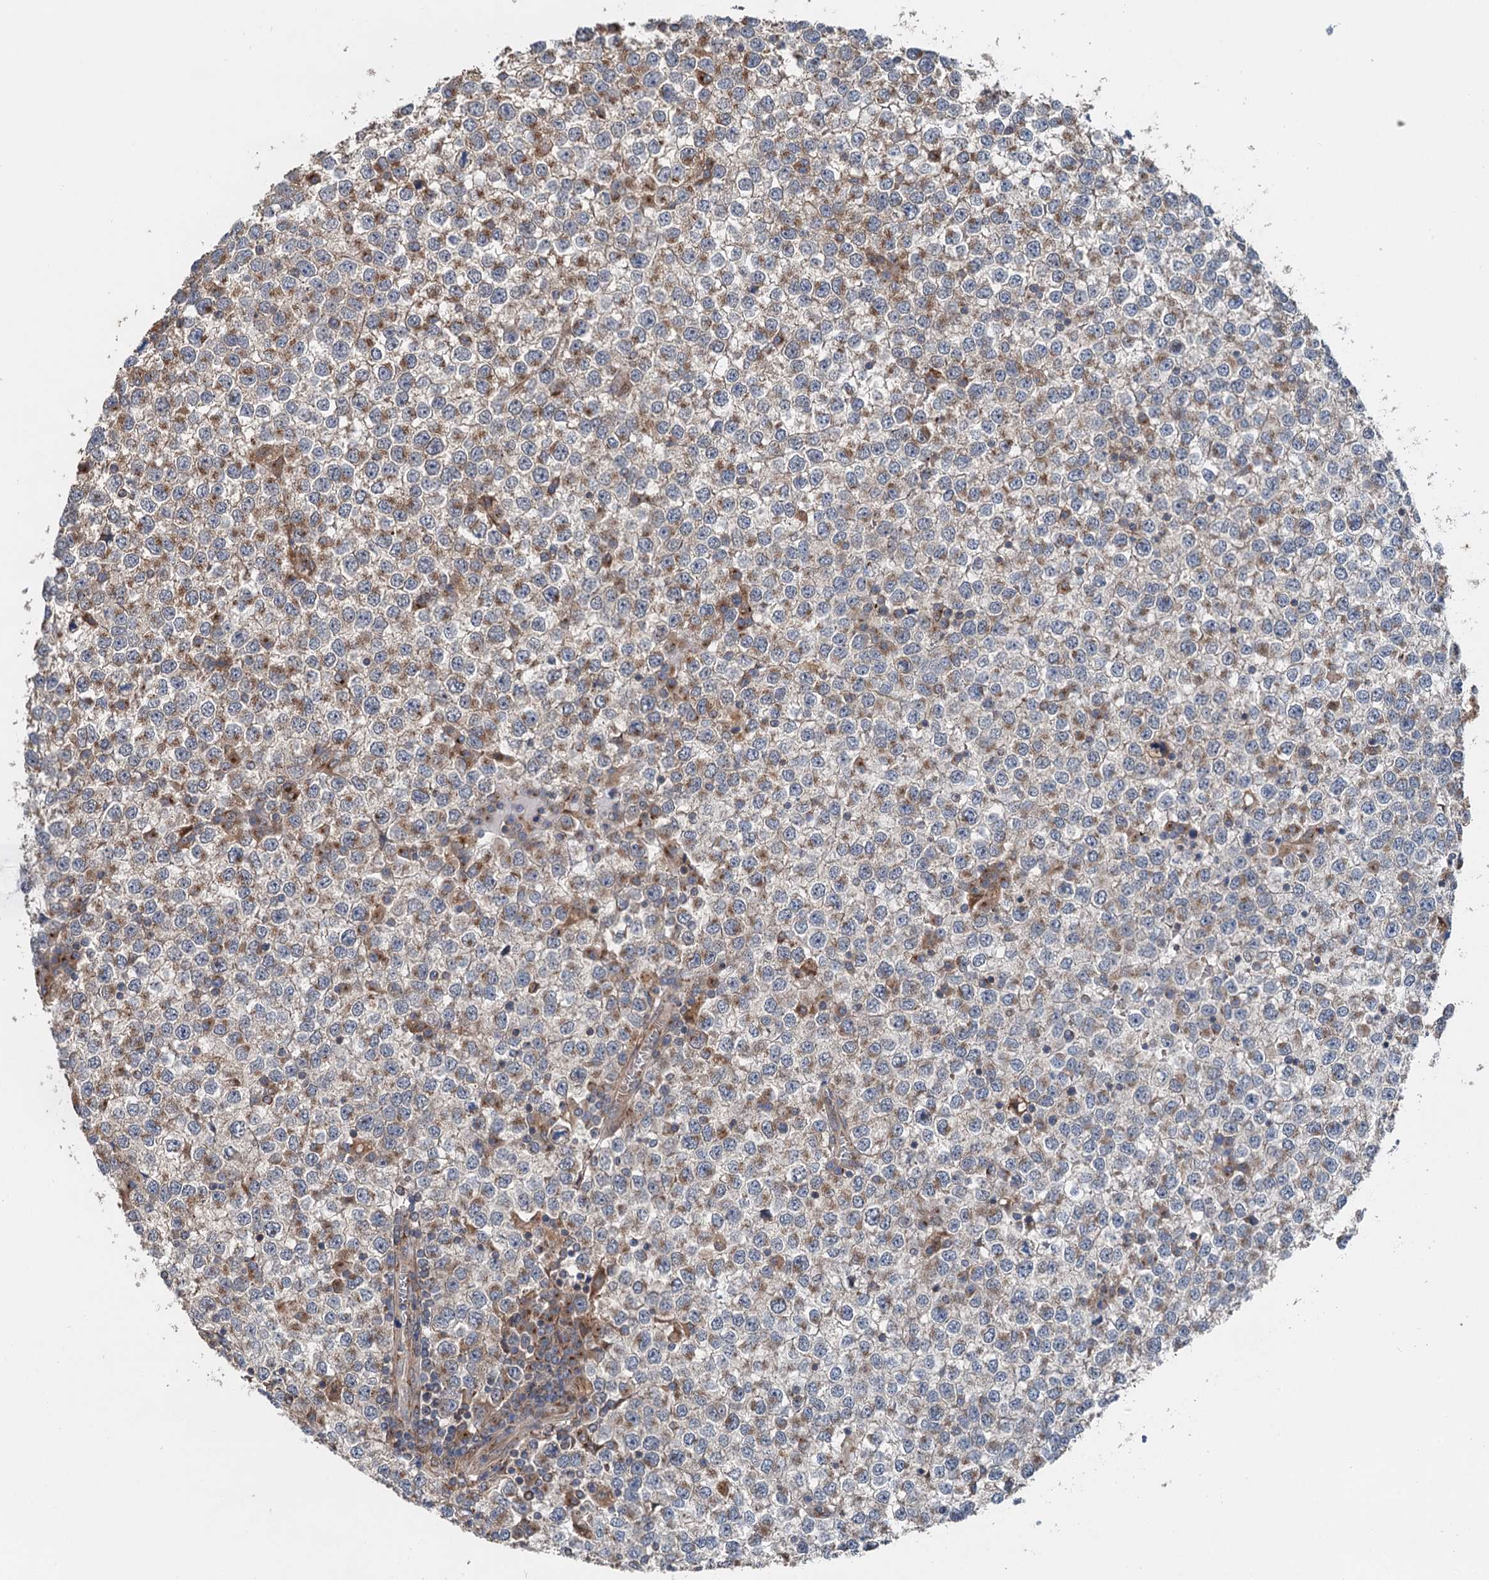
{"staining": {"intensity": "moderate", "quantity": "25%-75%", "location": "cytoplasmic/membranous"}, "tissue": "testis cancer", "cell_type": "Tumor cells", "image_type": "cancer", "snomed": [{"axis": "morphology", "description": "Seminoma, NOS"}, {"axis": "topography", "description": "Testis"}], "caption": "Testis cancer (seminoma) stained with a brown dye exhibits moderate cytoplasmic/membranous positive expression in approximately 25%-75% of tumor cells.", "gene": "ANKRD26", "patient": {"sex": "male", "age": 65}}